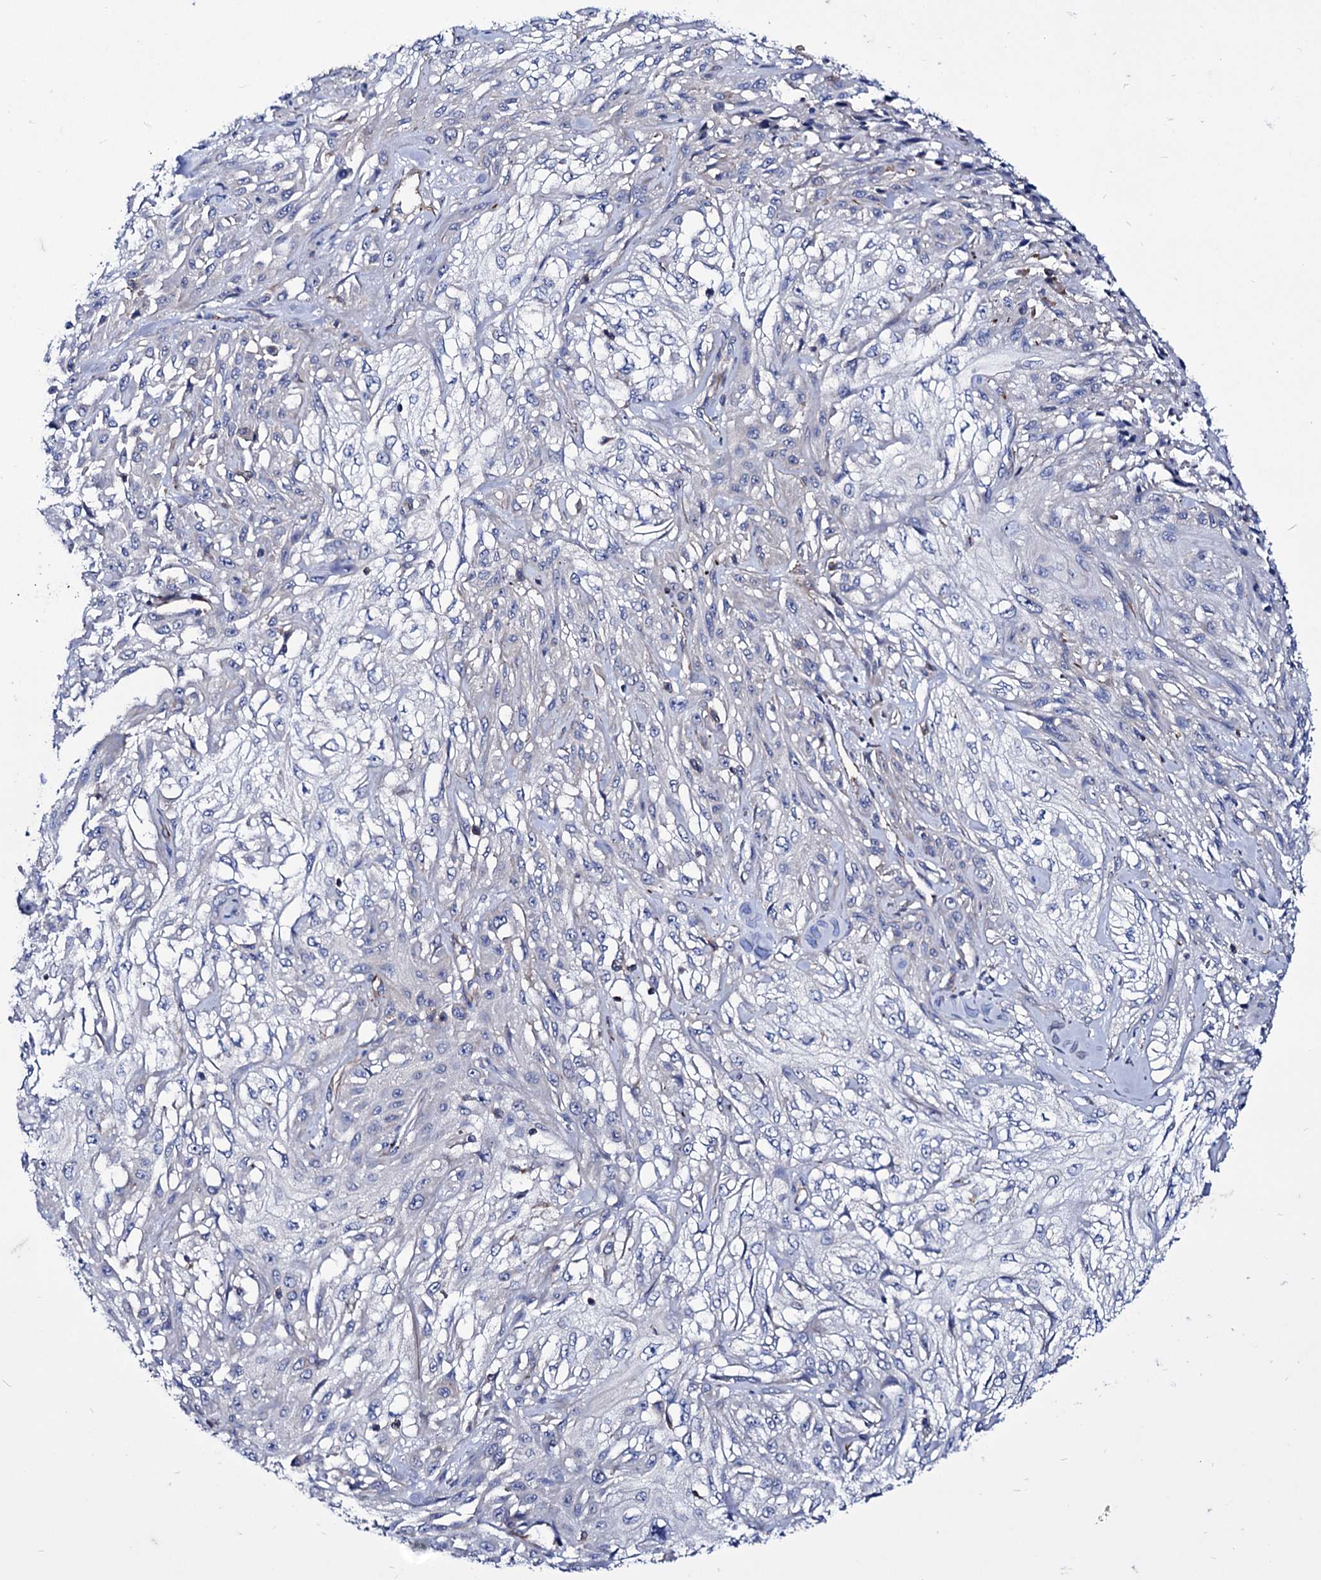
{"staining": {"intensity": "negative", "quantity": "none", "location": "none"}, "tissue": "skin cancer", "cell_type": "Tumor cells", "image_type": "cancer", "snomed": [{"axis": "morphology", "description": "Squamous cell carcinoma, NOS"}, {"axis": "morphology", "description": "Squamous cell carcinoma, metastatic, NOS"}, {"axis": "topography", "description": "Skin"}, {"axis": "topography", "description": "Lymph node"}], "caption": "A histopathology image of skin squamous cell carcinoma stained for a protein demonstrates no brown staining in tumor cells.", "gene": "AXL", "patient": {"sex": "male", "age": 75}}